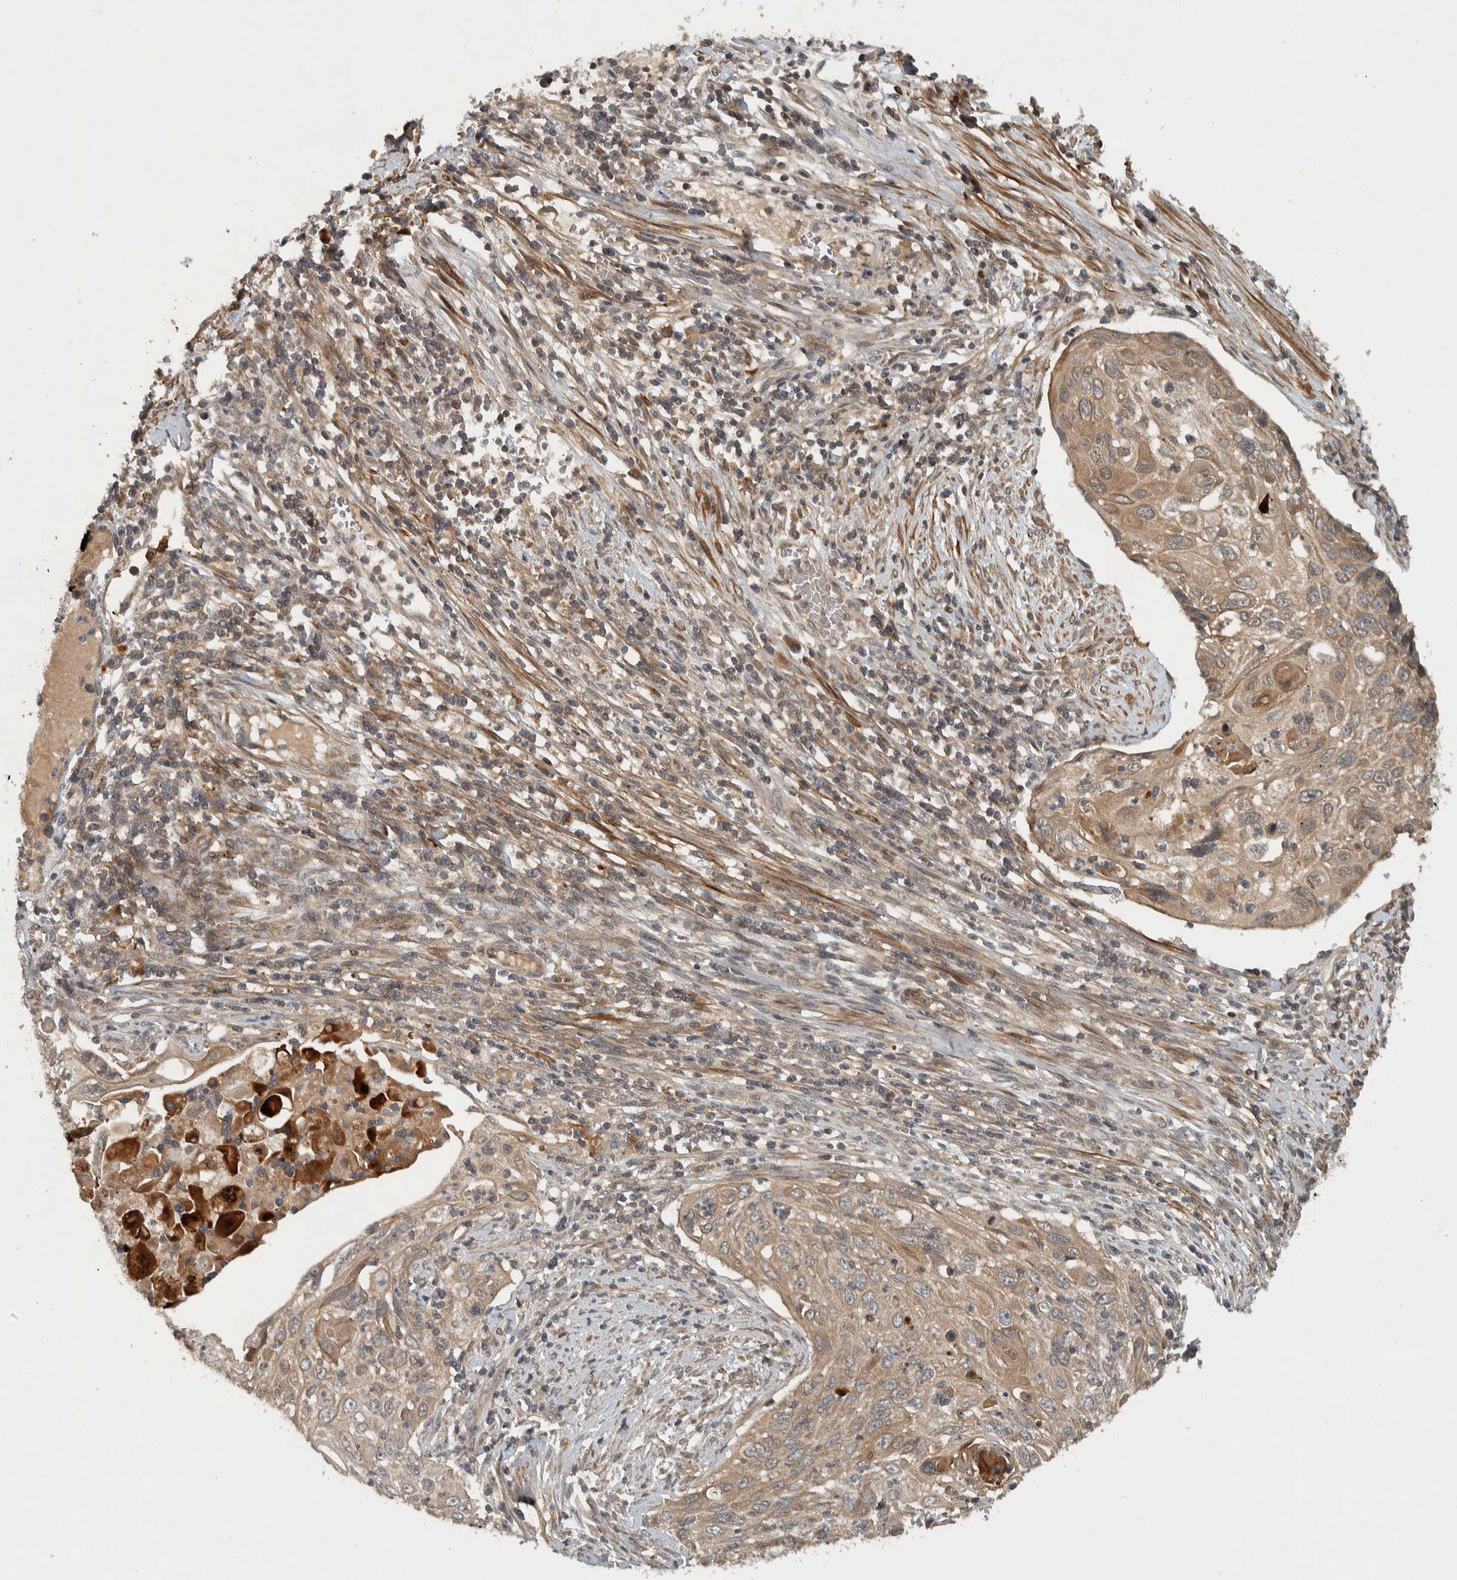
{"staining": {"intensity": "moderate", "quantity": ">75%", "location": "cytoplasmic/membranous"}, "tissue": "cervical cancer", "cell_type": "Tumor cells", "image_type": "cancer", "snomed": [{"axis": "morphology", "description": "Squamous cell carcinoma, NOS"}, {"axis": "topography", "description": "Cervix"}], "caption": "An immunohistochemistry micrograph of neoplastic tissue is shown. Protein staining in brown labels moderate cytoplasmic/membranous positivity in squamous cell carcinoma (cervical) within tumor cells.", "gene": "KIFAP3", "patient": {"sex": "female", "age": 70}}